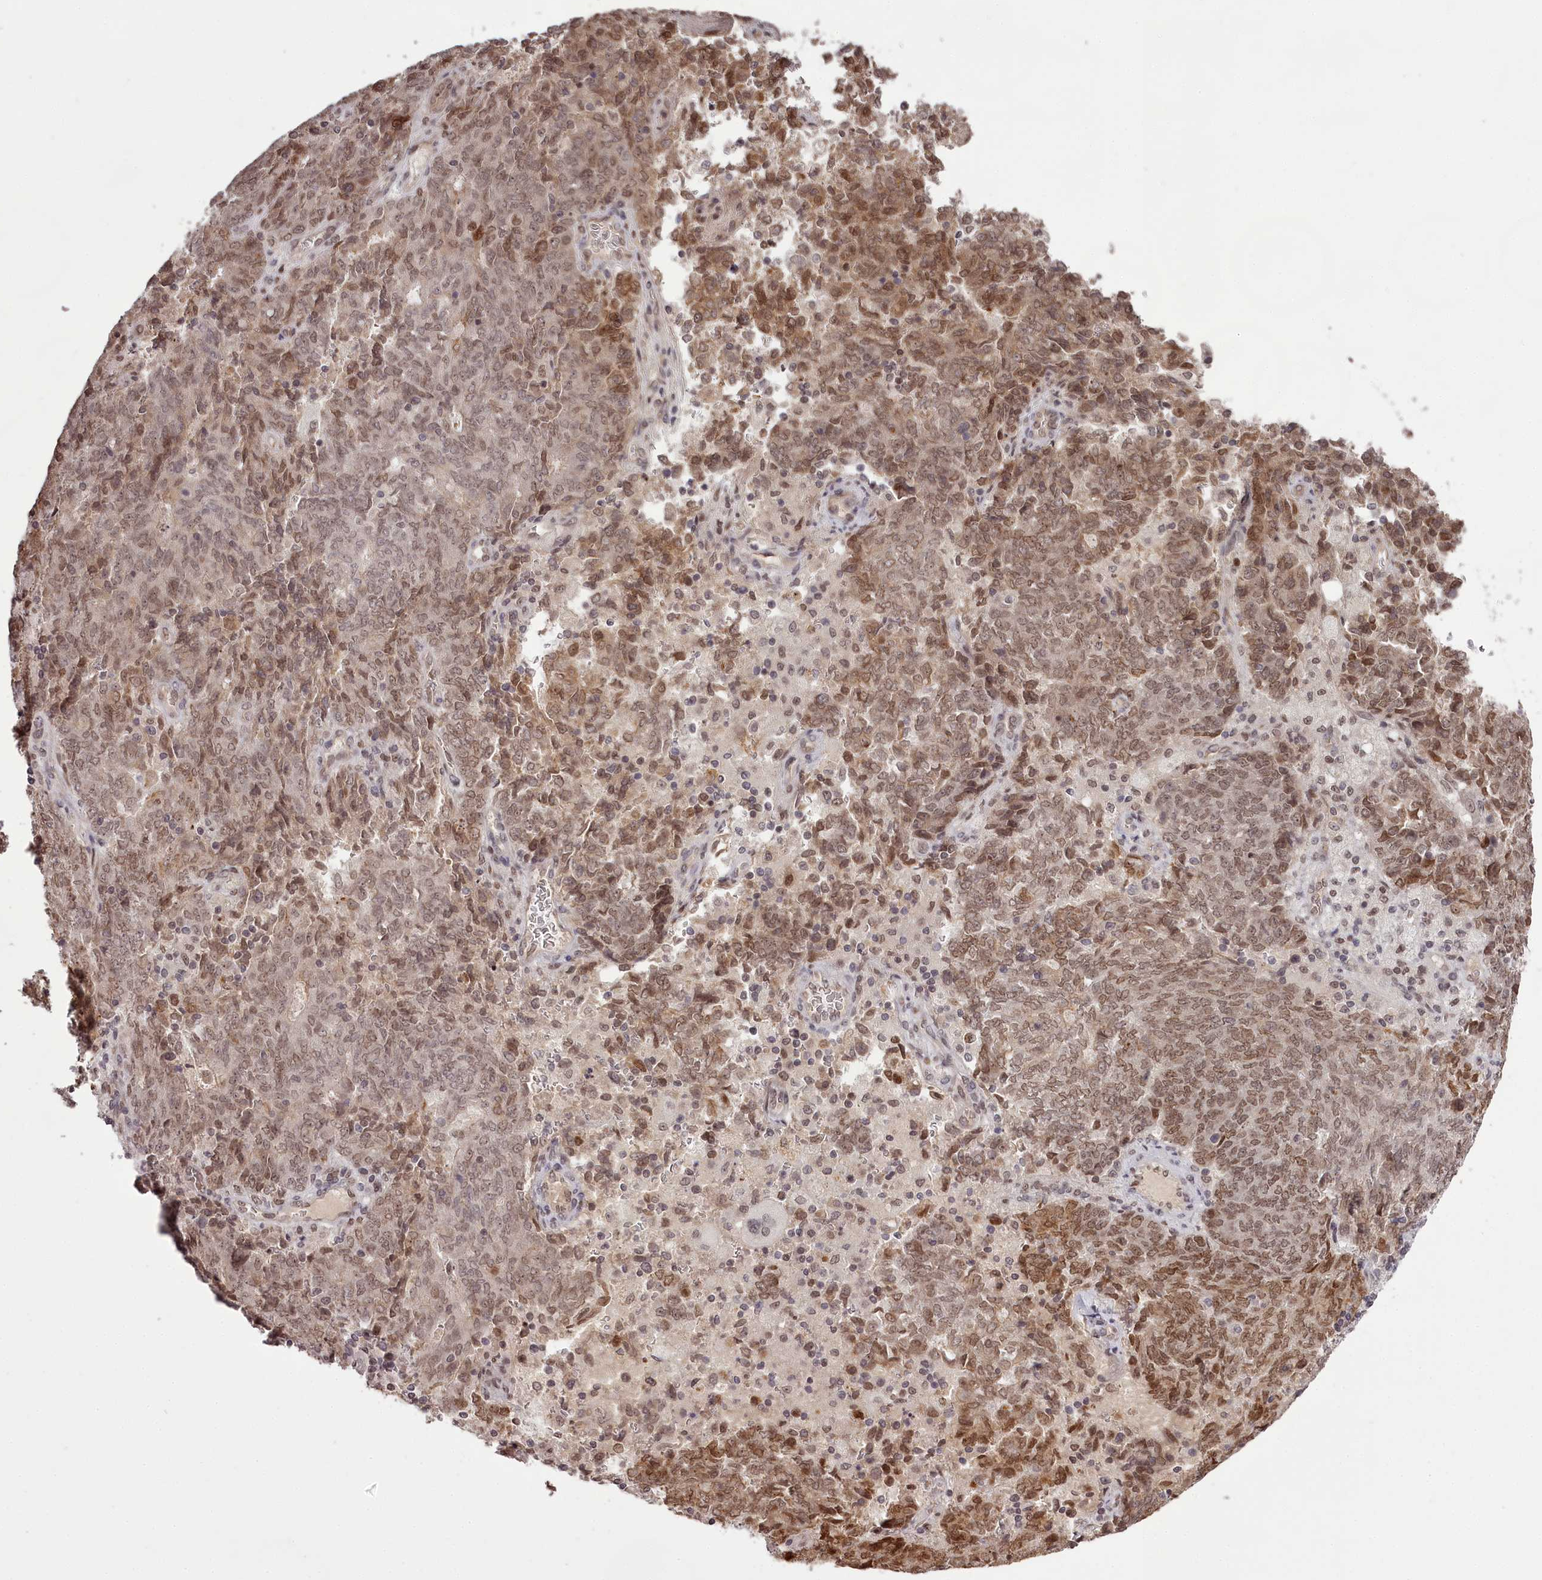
{"staining": {"intensity": "moderate", "quantity": ">75%", "location": "cytoplasmic/membranous,nuclear"}, "tissue": "endometrial cancer", "cell_type": "Tumor cells", "image_type": "cancer", "snomed": [{"axis": "morphology", "description": "Adenocarcinoma, NOS"}, {"axis": "topography", "description": "Endometrium"}], "caption": "This photomicrograph shows IHC staining of adenocarcinoma (endometrial), with medium moderate cytoplasmic/membranous and nuclear positivity in approximately >75% of tumor cells.", "gene": "THYN1", "patient": {"sex": "female", "age": 80}}